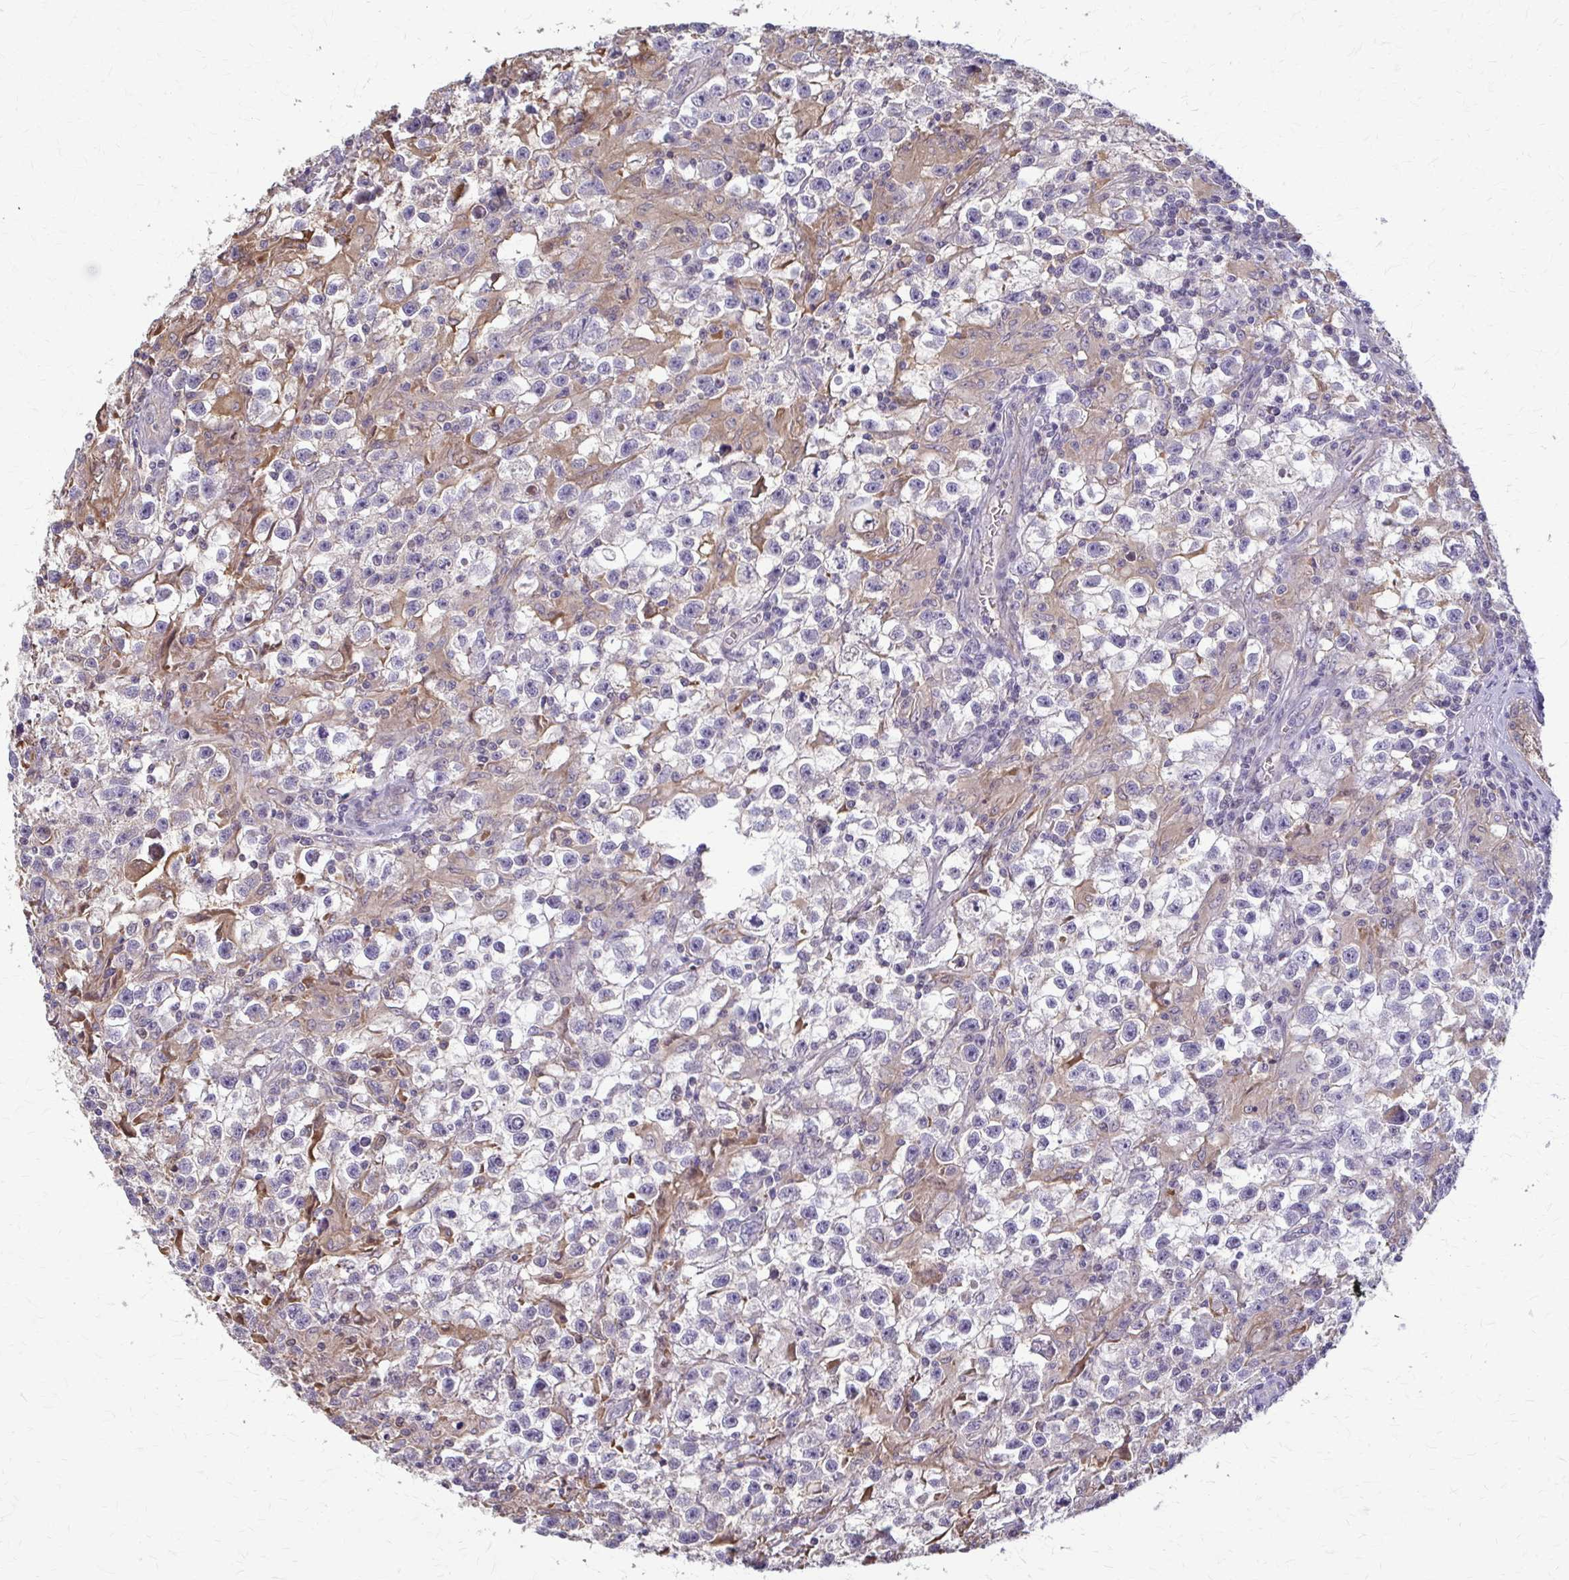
{"staining": {"intensity": "negative", "quantity": "none", "location": "none"}, "tissue": "testis cancer", "cell_type": "Tumor cells", "image_type": "cancer", "snomed": [{"axis": "morphology", "description": "Seminoma, NOS"}, {"axis": "topography", "description": "Testis"}], "caption": "Tumor cells show no significant staining in testis cancer.", "gene": "ZNF34", "patient": {"sex": "male", "age": 31}}